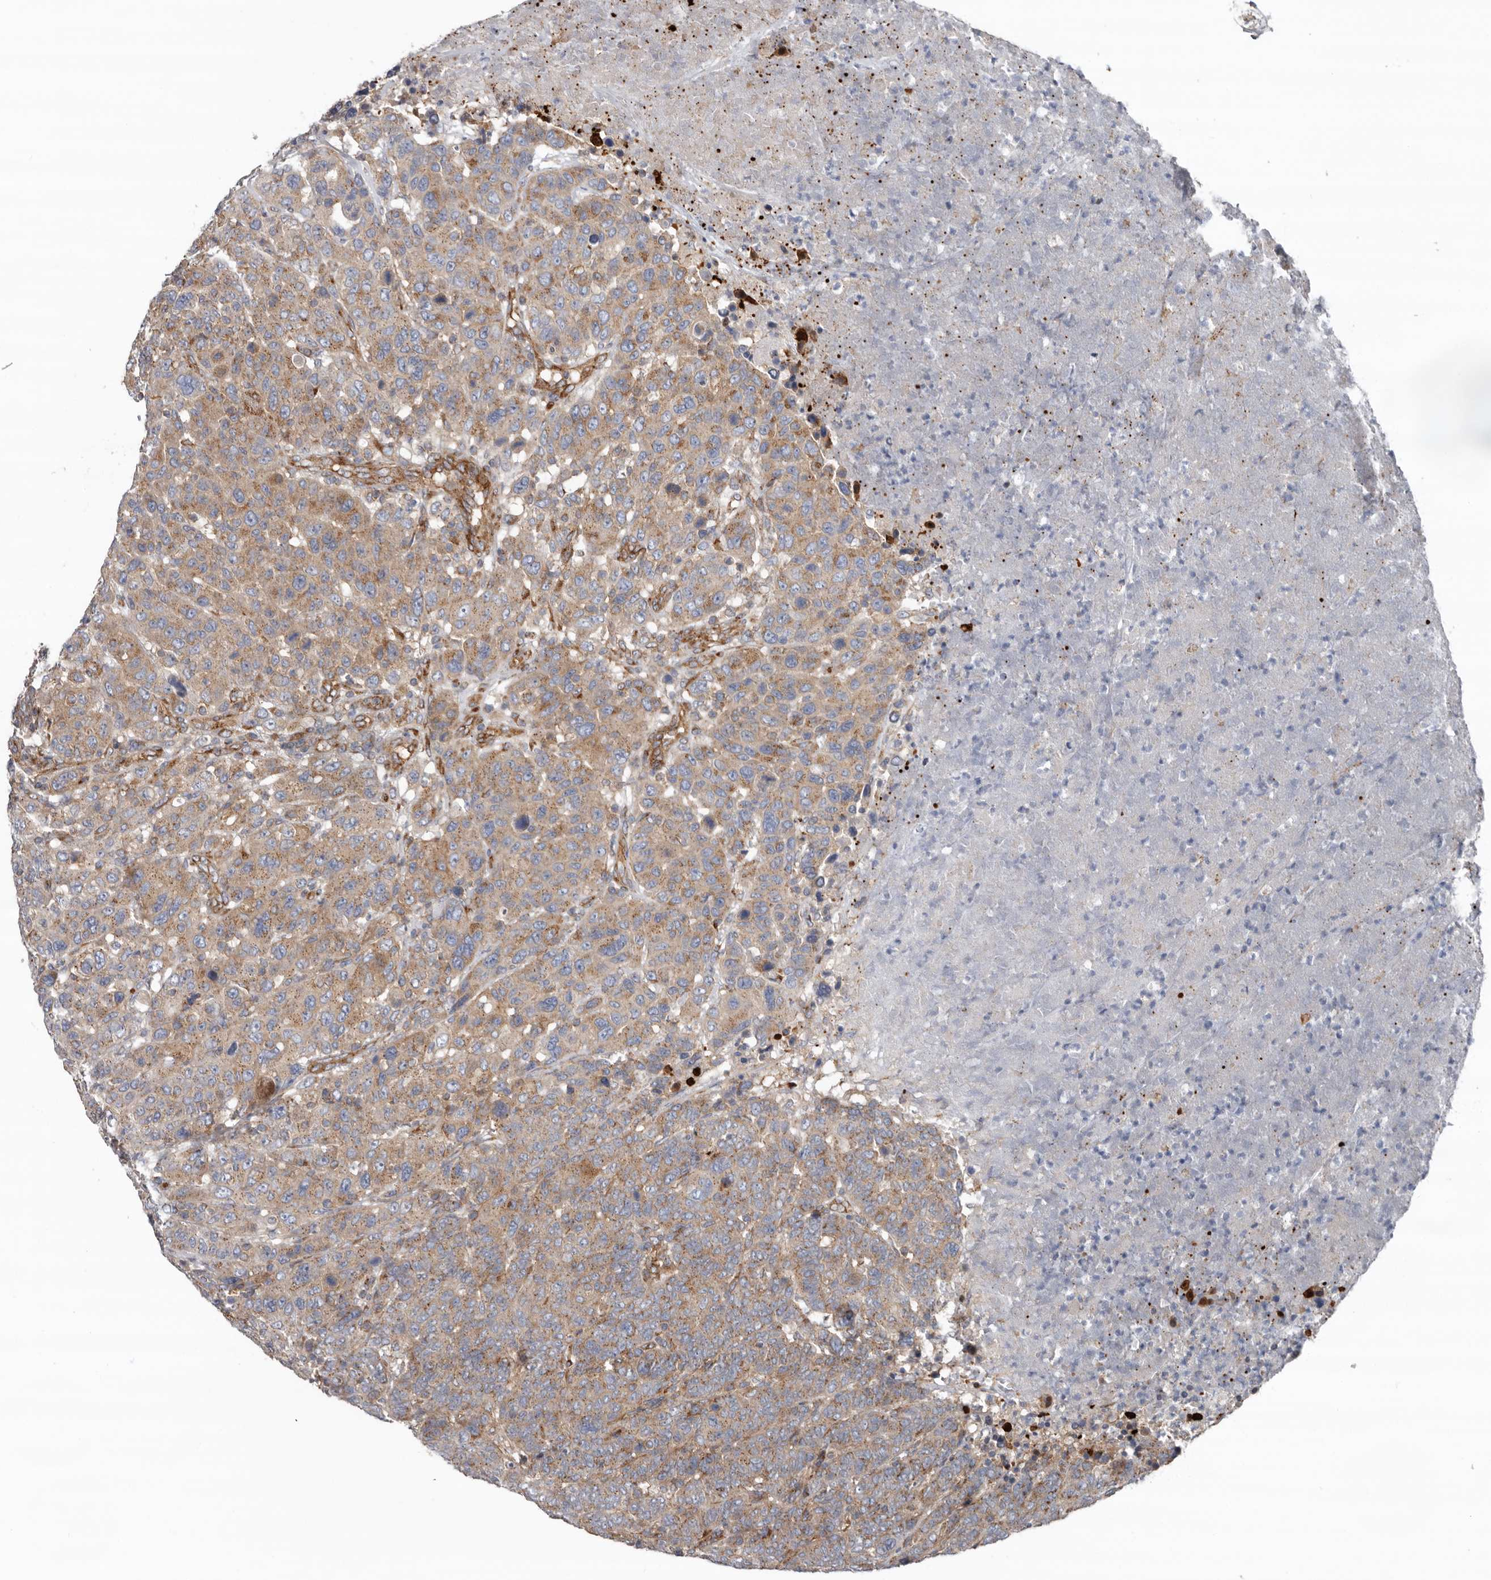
{"staining": {"intensity": "moderate", "quantity": ">75%", "location": "cytoplasmic/membranous"}, "tissue": "breast cancer", "cell_type": "Tumor cells", "image_type": "cancer", "snomed": [{"axis": "morphology", "description": "Duct carcinoma"}, {"axis": "topography", "description": "Breast"}], "caption": "Moderate cytoplasmic/membranous staining for a protein is seen in about >75% of tumor cells of breast cancer (infiltrating ductal carcinoma) using IHC.", "gene": "LUZP1", "patient": {"sex": "female", "age": 37}}